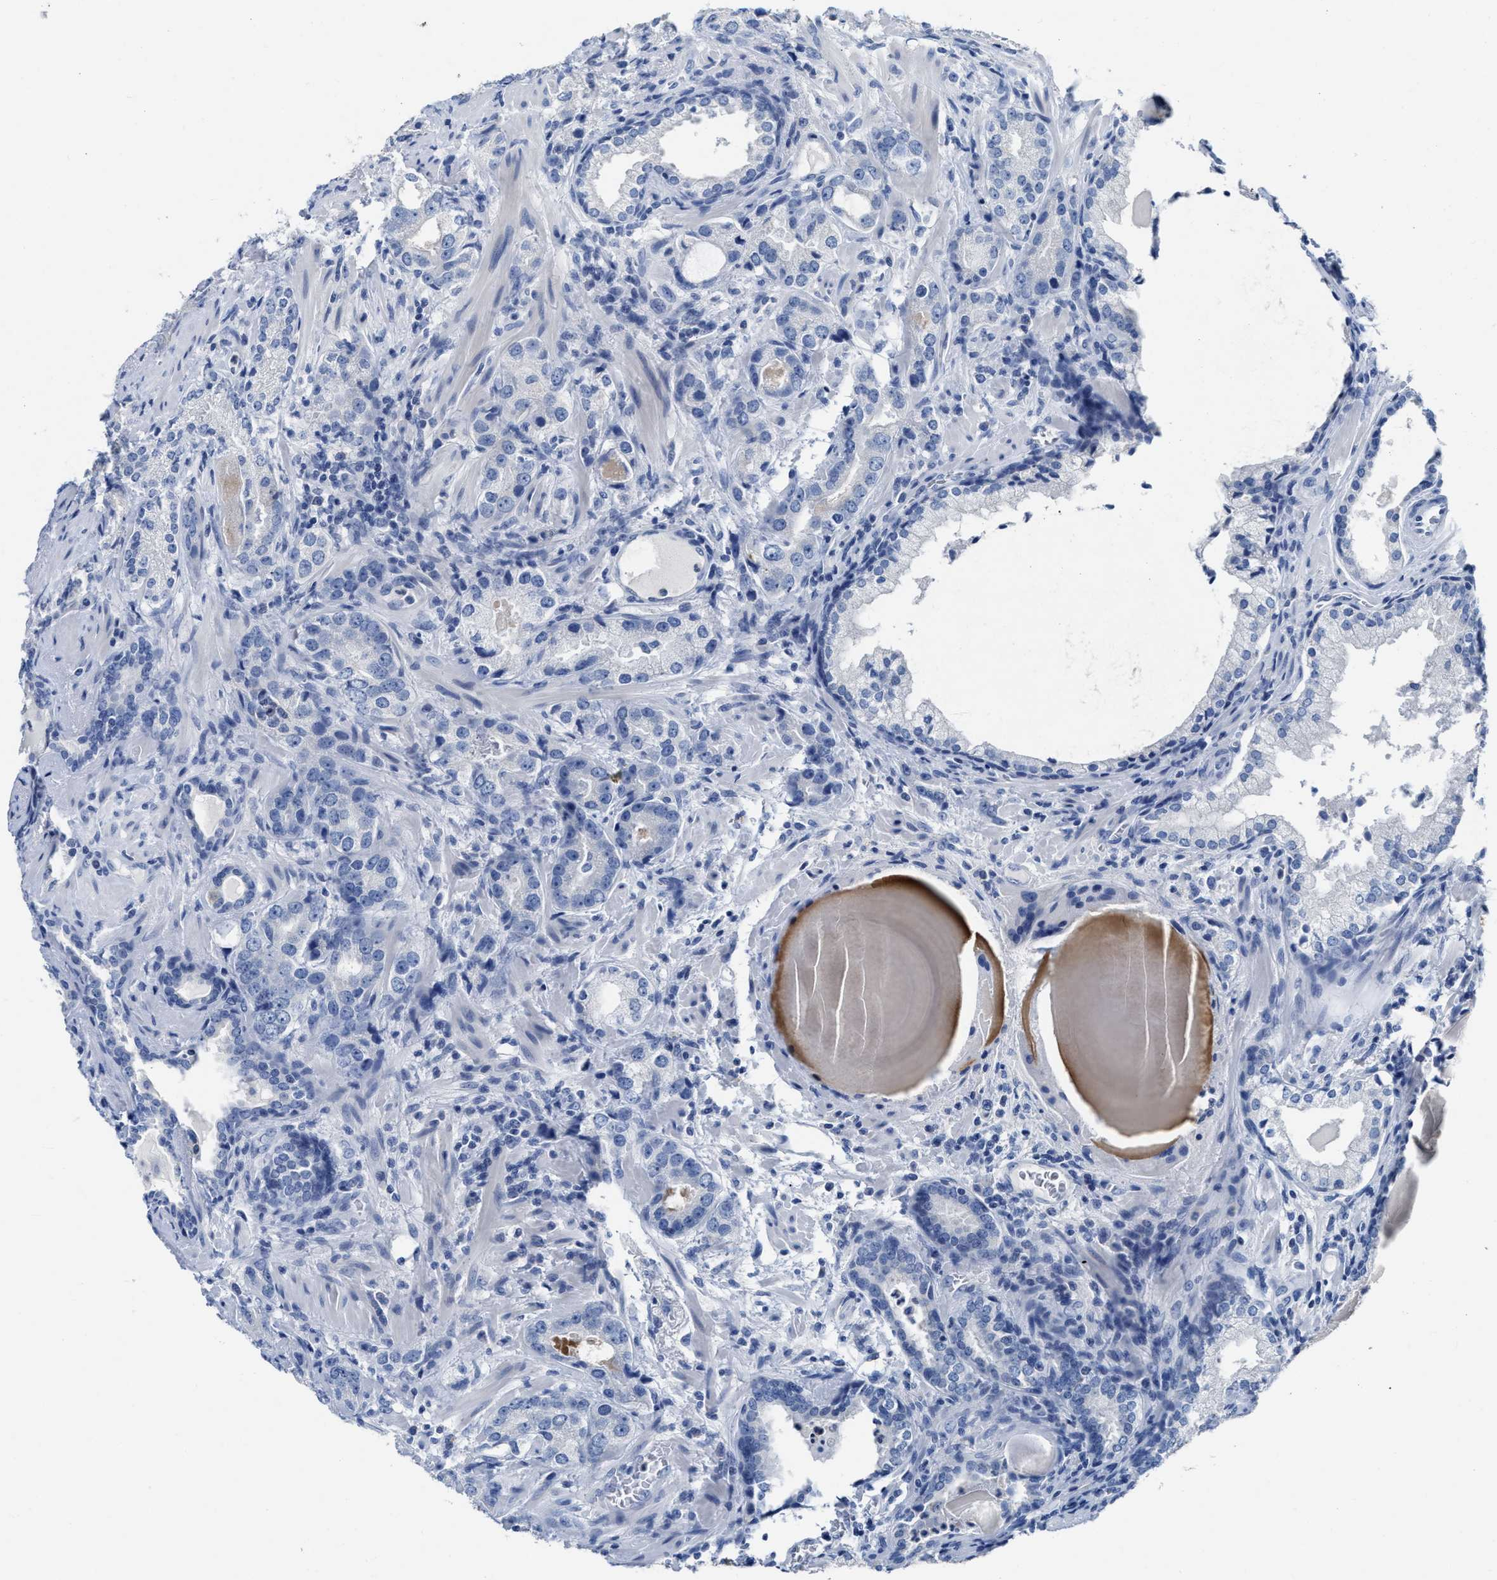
{"staining": {"intensity": "negative", "quantity": "none", "location": "none"}, "tissue": "prostate cancer", "cell_type": "Tumor cells", "image_type": "cancer", "snomed": [{"axis": "morphology", "description": "Adenocarcinoma, High grade"}, {"axis": "topography", "description": "Prostate"}], "caption": "Immunohistochemistry micrograph of human prostate cancer (adenocarcinoma (high-grade)) stained for a protein (brown), which exhibits no staining in tumor cells.", "gene": "CEACAM5", "patient": {"sex": "male", "age": 63}}